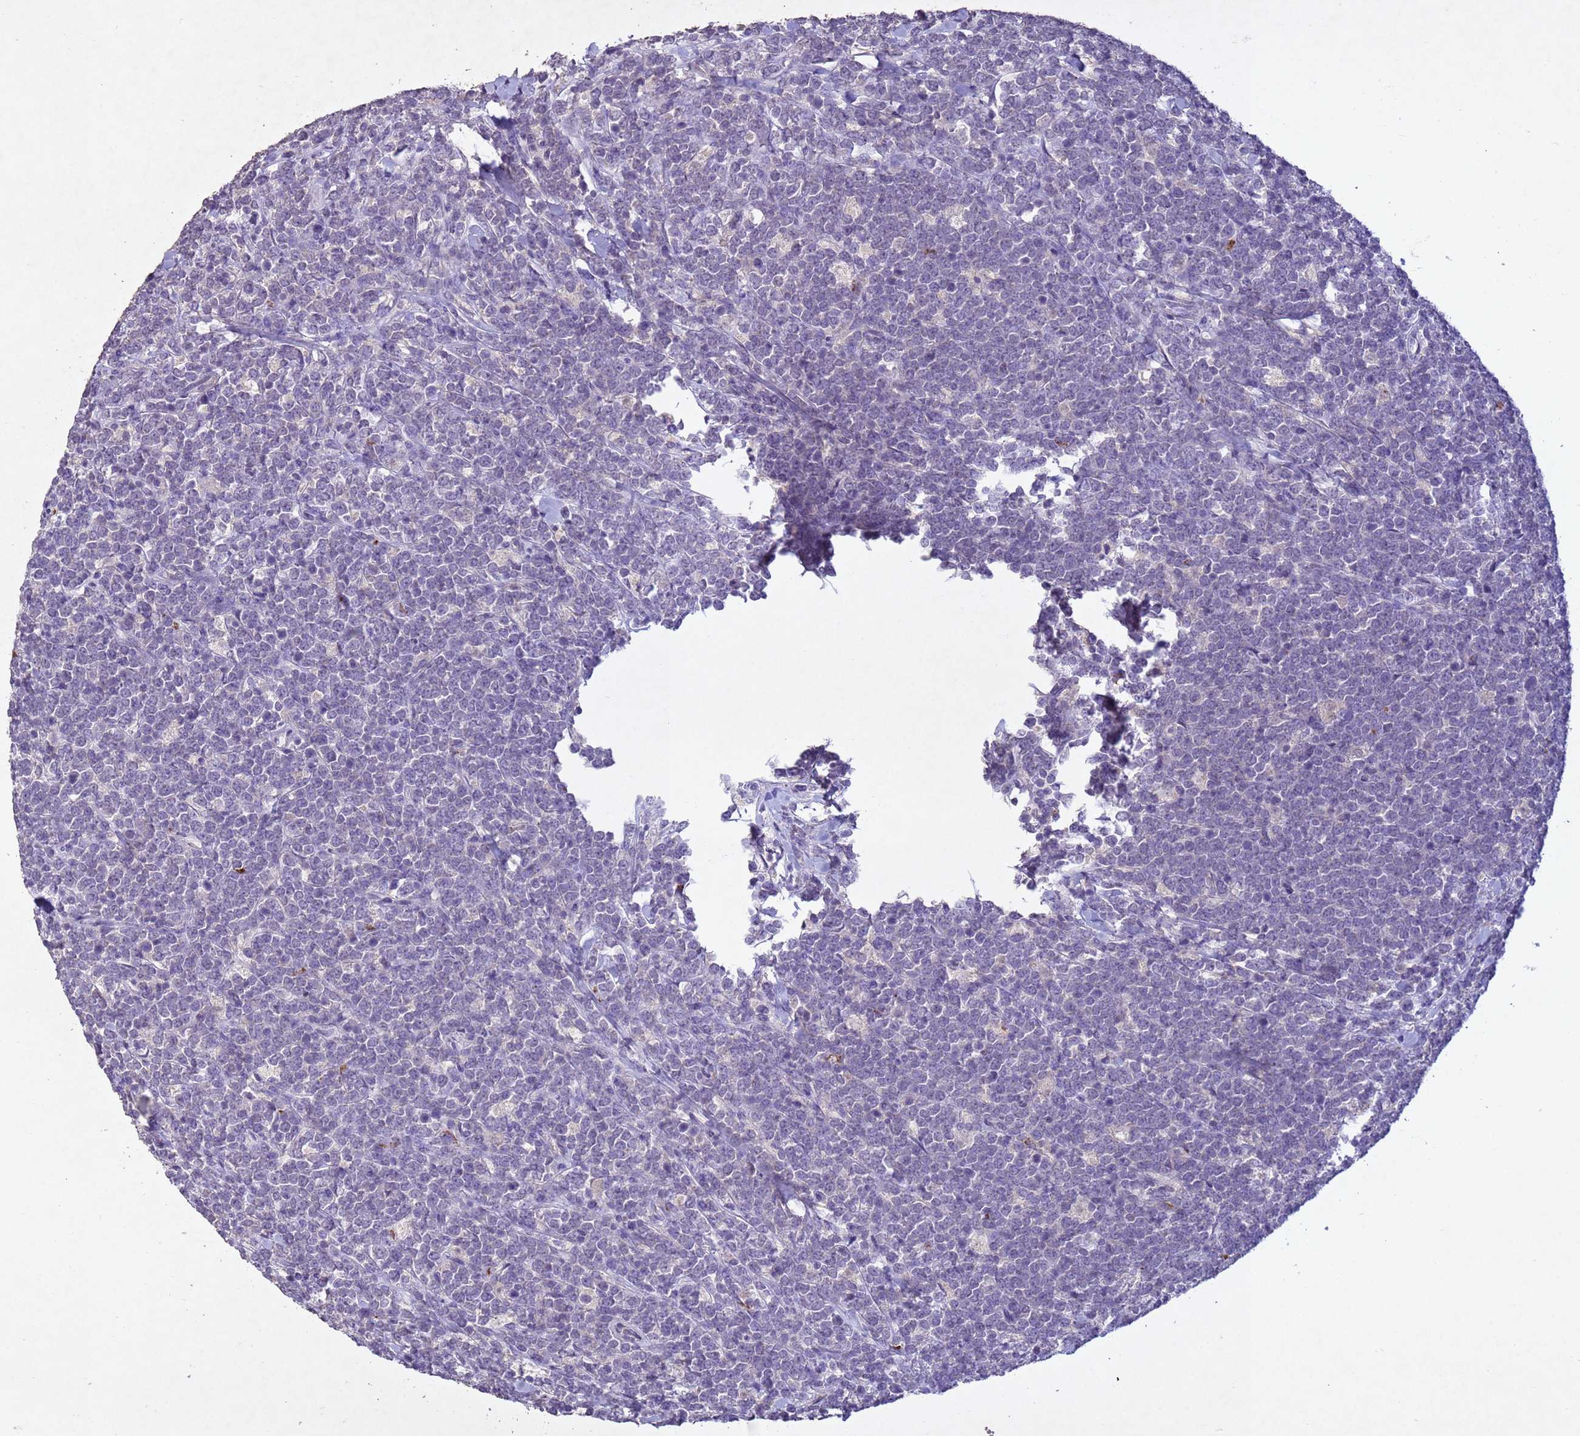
{"staining": {"intensity": "negative", "quantity": "none", "location": "none"}, "tissue": "lymphoma", "cell_type": "Tumor cells", "image_type": "cancer", "snomed": [{"axis": "morphology", "description": "Malignant lymphoma, non-Hodgkin's type, High grade"}, {"axis": "topography", "description": "Small intestine"}], "caption": "Human lymphoma stained for a protein using IHC exhibits no positivity in tumor cells.", "gene": "NLRP11", "patient": {"sex": "male", "age": 8}}